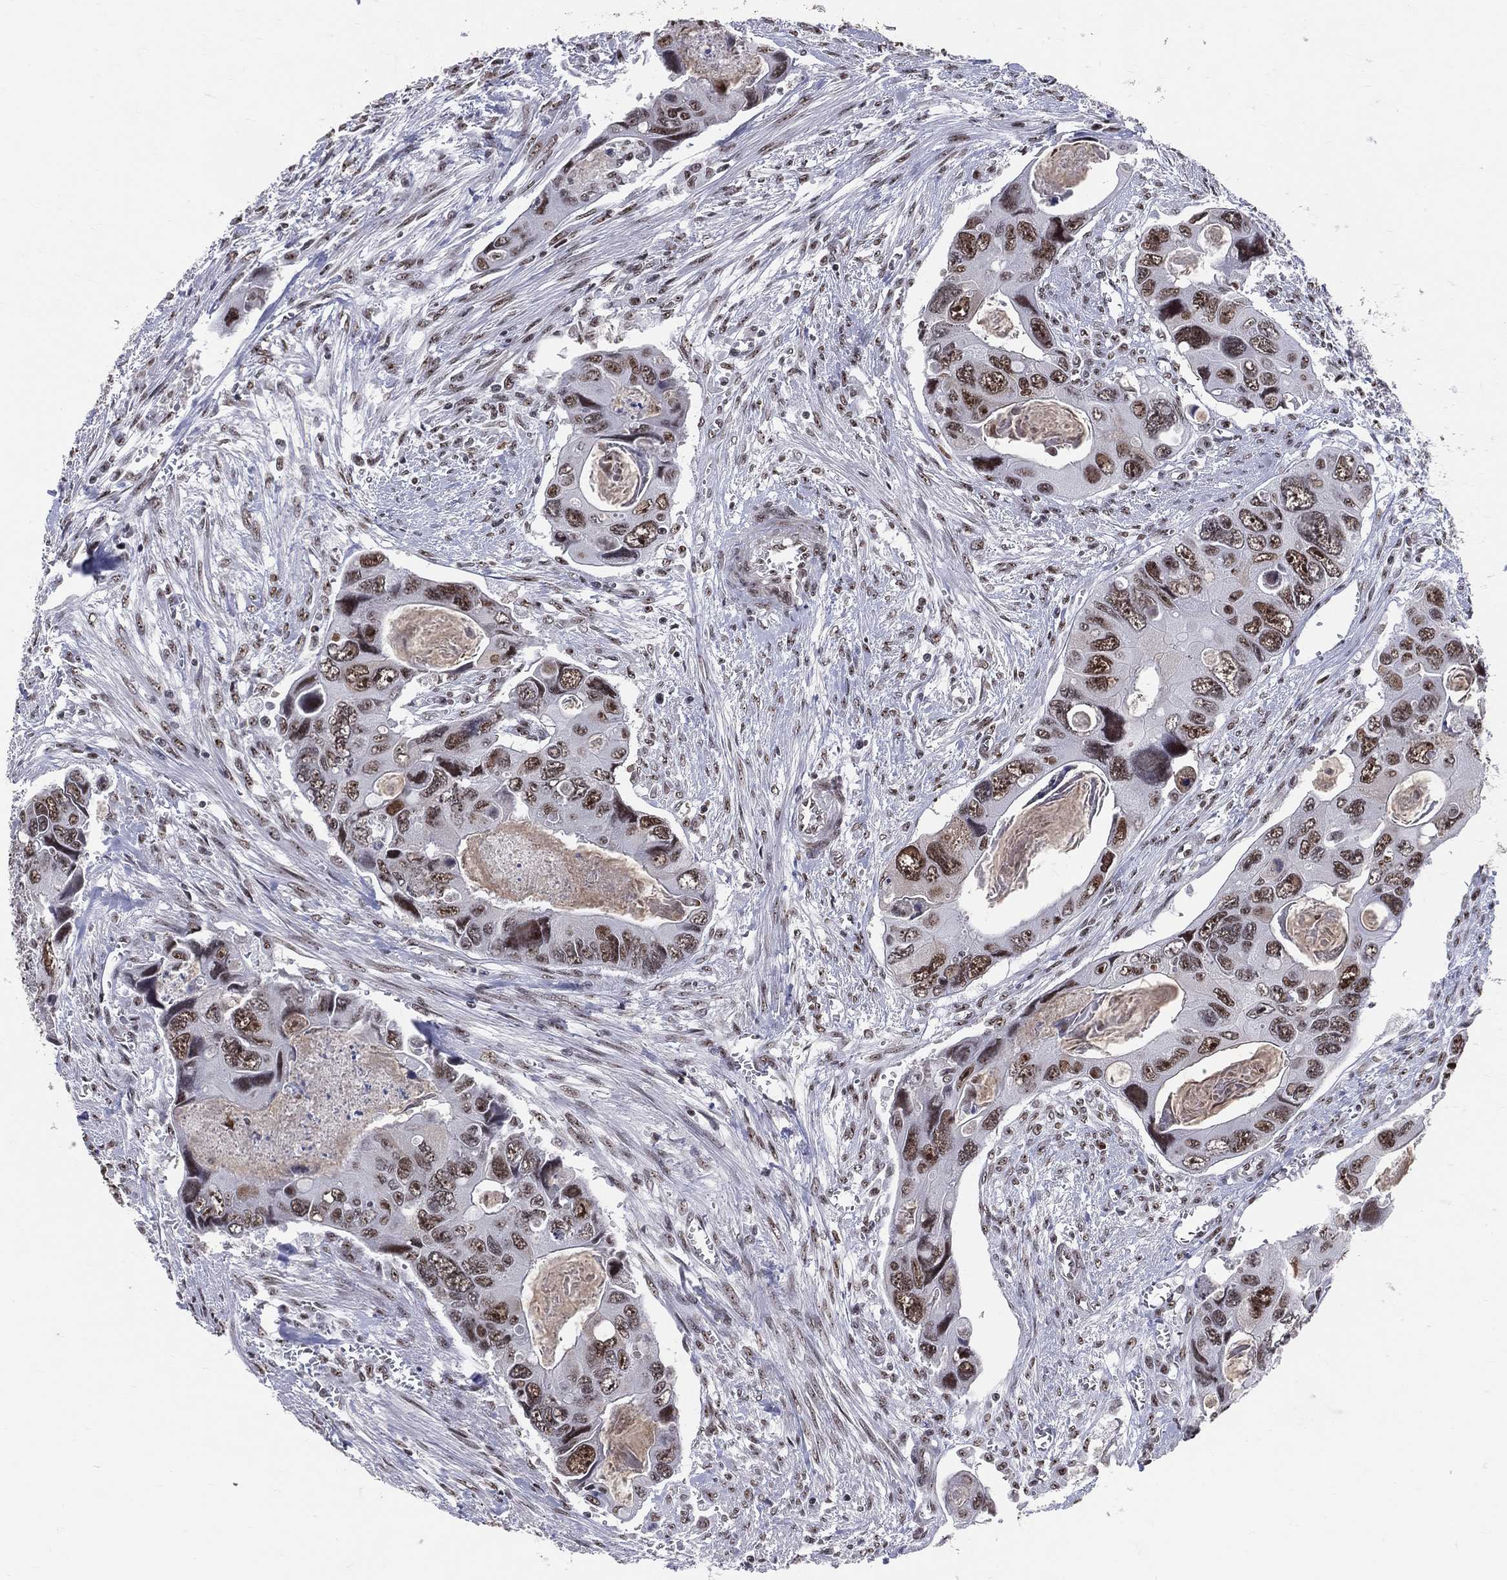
{"staining": {"intensity": "strong", "quantity": "25%-75%", "location": "nuclear"}, "tissue": "colorectal cancer", "cell_type": "Tumor cells", "image_type": "cancer", "snomed": [{"axis": "morphology", "description": "Adenocarcinoma, NOS"}, {"axis": "topography", "description": "Rectum"}], "caption": "Immunohistochemistry (IHC) photomicrograph of neoplastic tissue: human colorectal cancer (adenocarcinoma) stained using immunohistochemistry (IHC) exhibits high levels of strong protein expression localized specifically in the nuclear of tumor cells, appearing as a nuclear brown color.", "gene": "CDK7", "patient": {"sex": "male", "age": 62}}